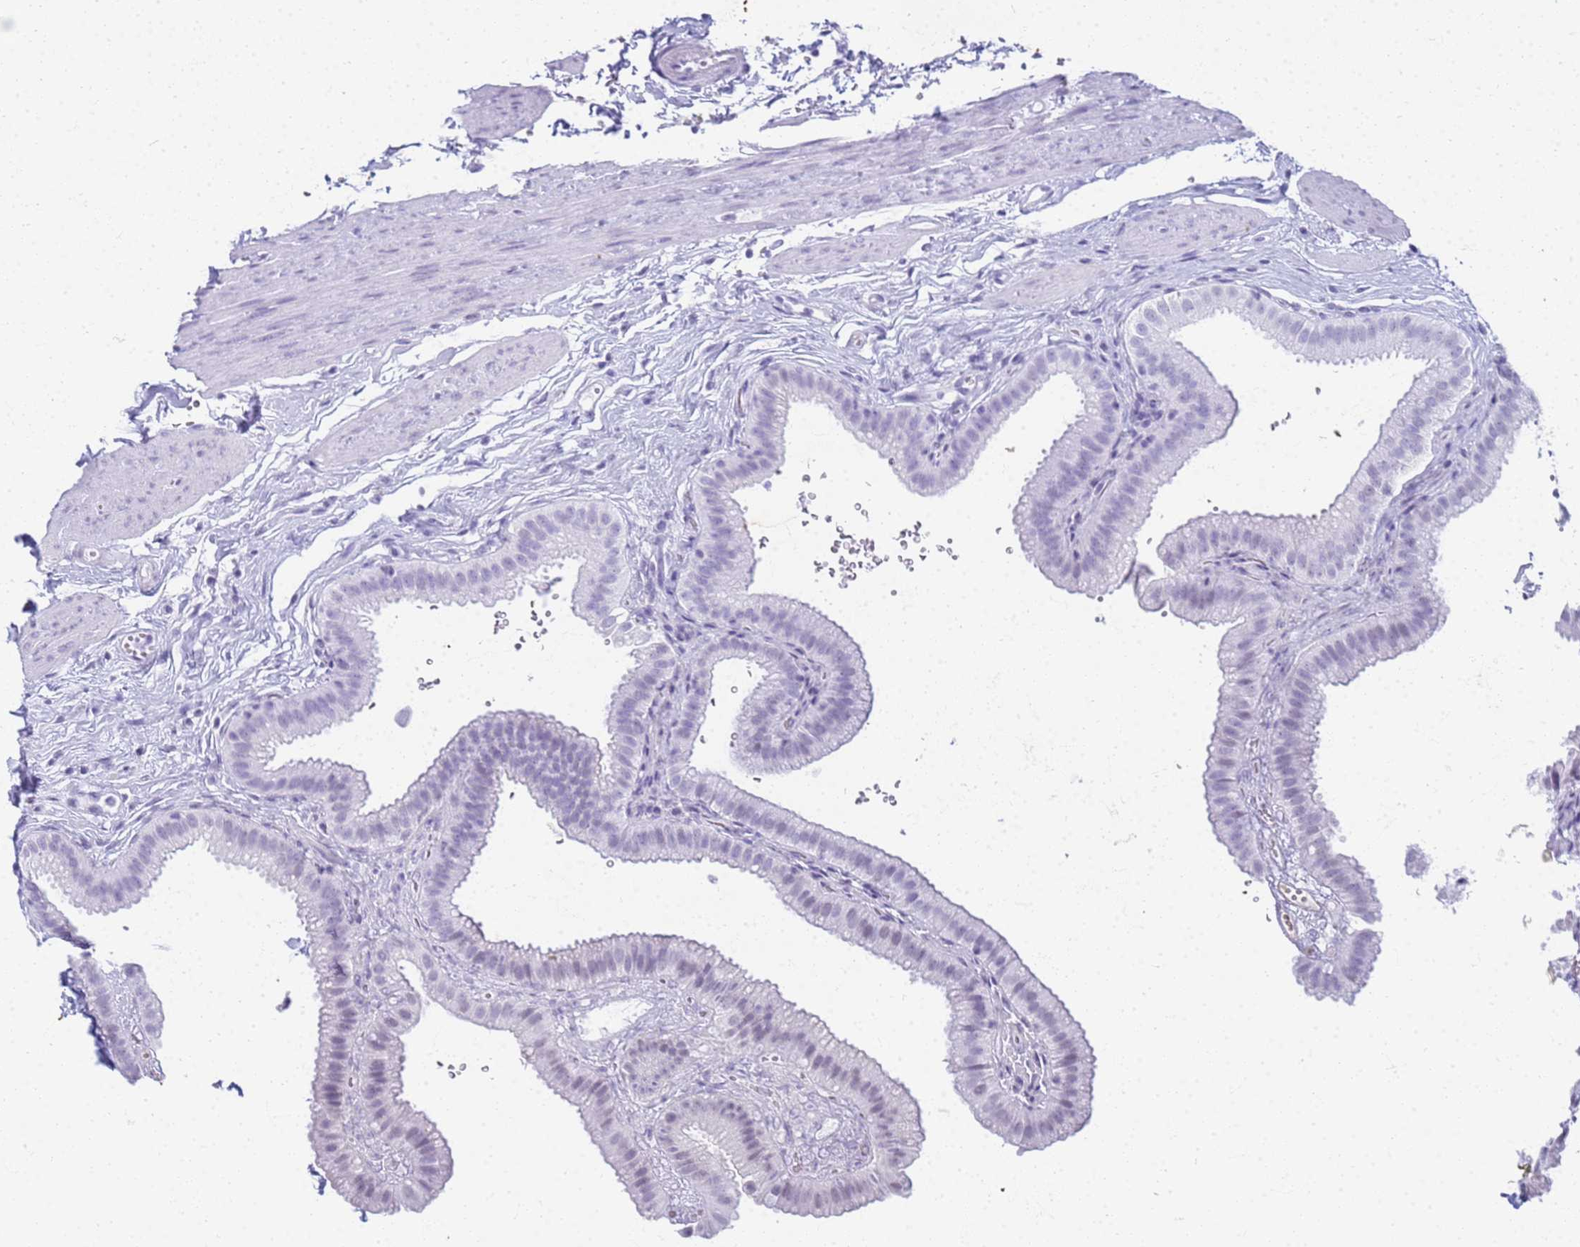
{"staining": {"intensity": "negative", "quantity": "none", "location": "none"}, "tissue": "gallbladder", "cell_type": "Glandular cells", "image_type": "normal", "snomed": [{"axis": "morphology", "description": "Normal tissue, NOS"}, {"axis": "topography", "description": "Gallbladder"}], "caption": "High magnification brightfield microscopy of benign gallbladder stained with DAB (3,3'-diaminobenzidine) (brown) and counterstained with hematoxylin (blue): glandular cells show no significant staining.", "gene": "SLC7A9", "patient": {"sex": "female", "age": 61}}